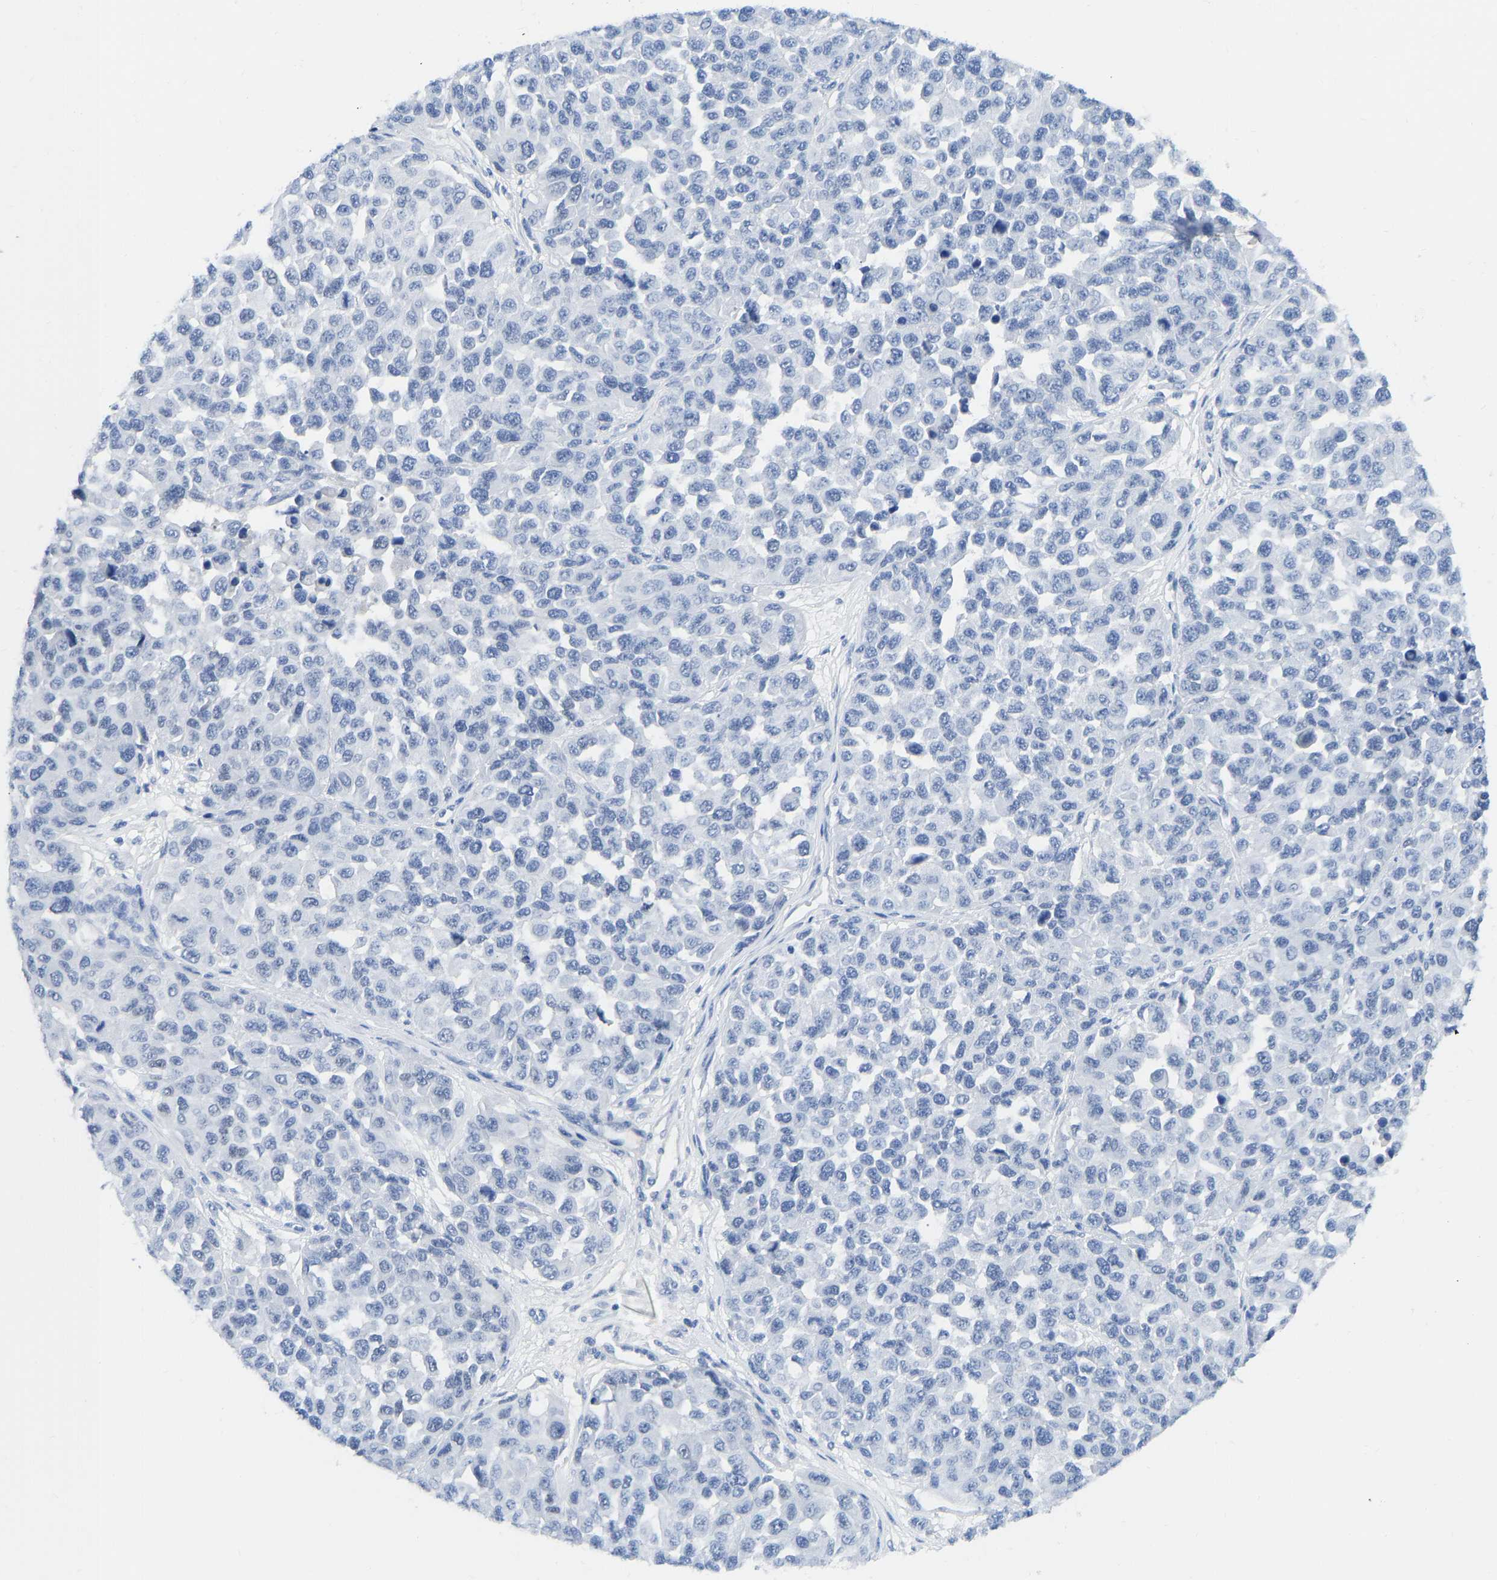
{"staining": {"intensity": "negative", "quantity": "none", "location": "none"}, "tissue": "melanoma", "cell_type": "Tumor cells", "image_type": "cancer", "snomed": [{"axis": "morphology", "description": "Malignant melanoma, NOS"}, {"axis": "topography", "description": "Skin"}], "caption": "This is an immunohistochemistry image of malignant melanoma. There is no staining in tumor cells.", "gene": "TCF7", "patient": {"sex": "male", "age": 62}}